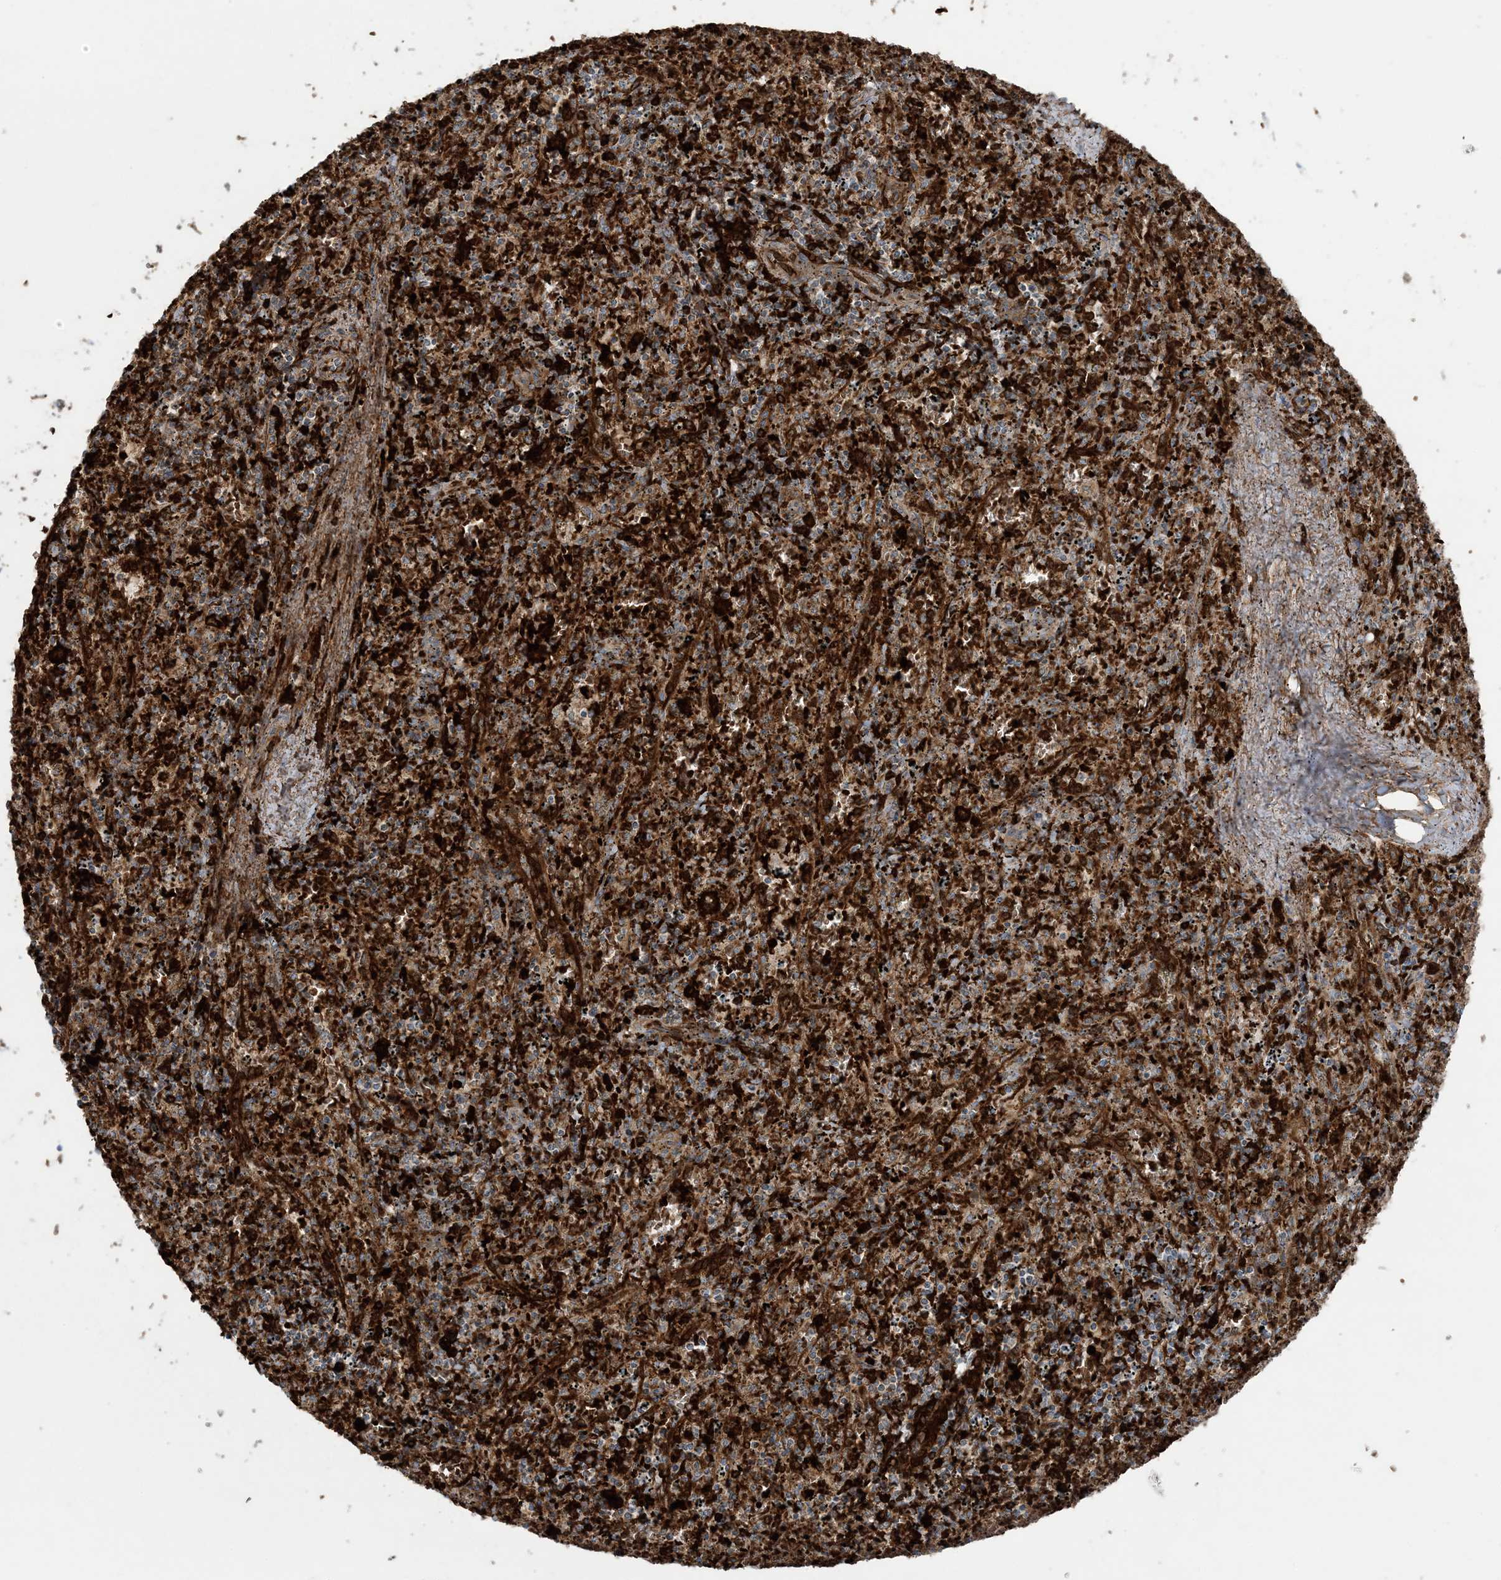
{"staining": {"intensity": "strong", "quantity": "25%-75%", "location": "cytoplasmic/membranous"}, "tissue": "spleen", "cell_type": "Cells in red pulp", "image_type": "normal", "snomed": [{"axis": "morphology", "description": "Normal tissue, NOS"}, {"axis": "topography", "description": "Spleen"}], "caption": "Protein analysis of benign spleen displays strong cytoplasmic/membranous positivity in about 25%-75% of cells in red pulp. (DAB IHC, brown staining for protein, blue staining for nuclei).", "gene": "PIK3R4", "patient": {"sex": "male", "age": 11}}